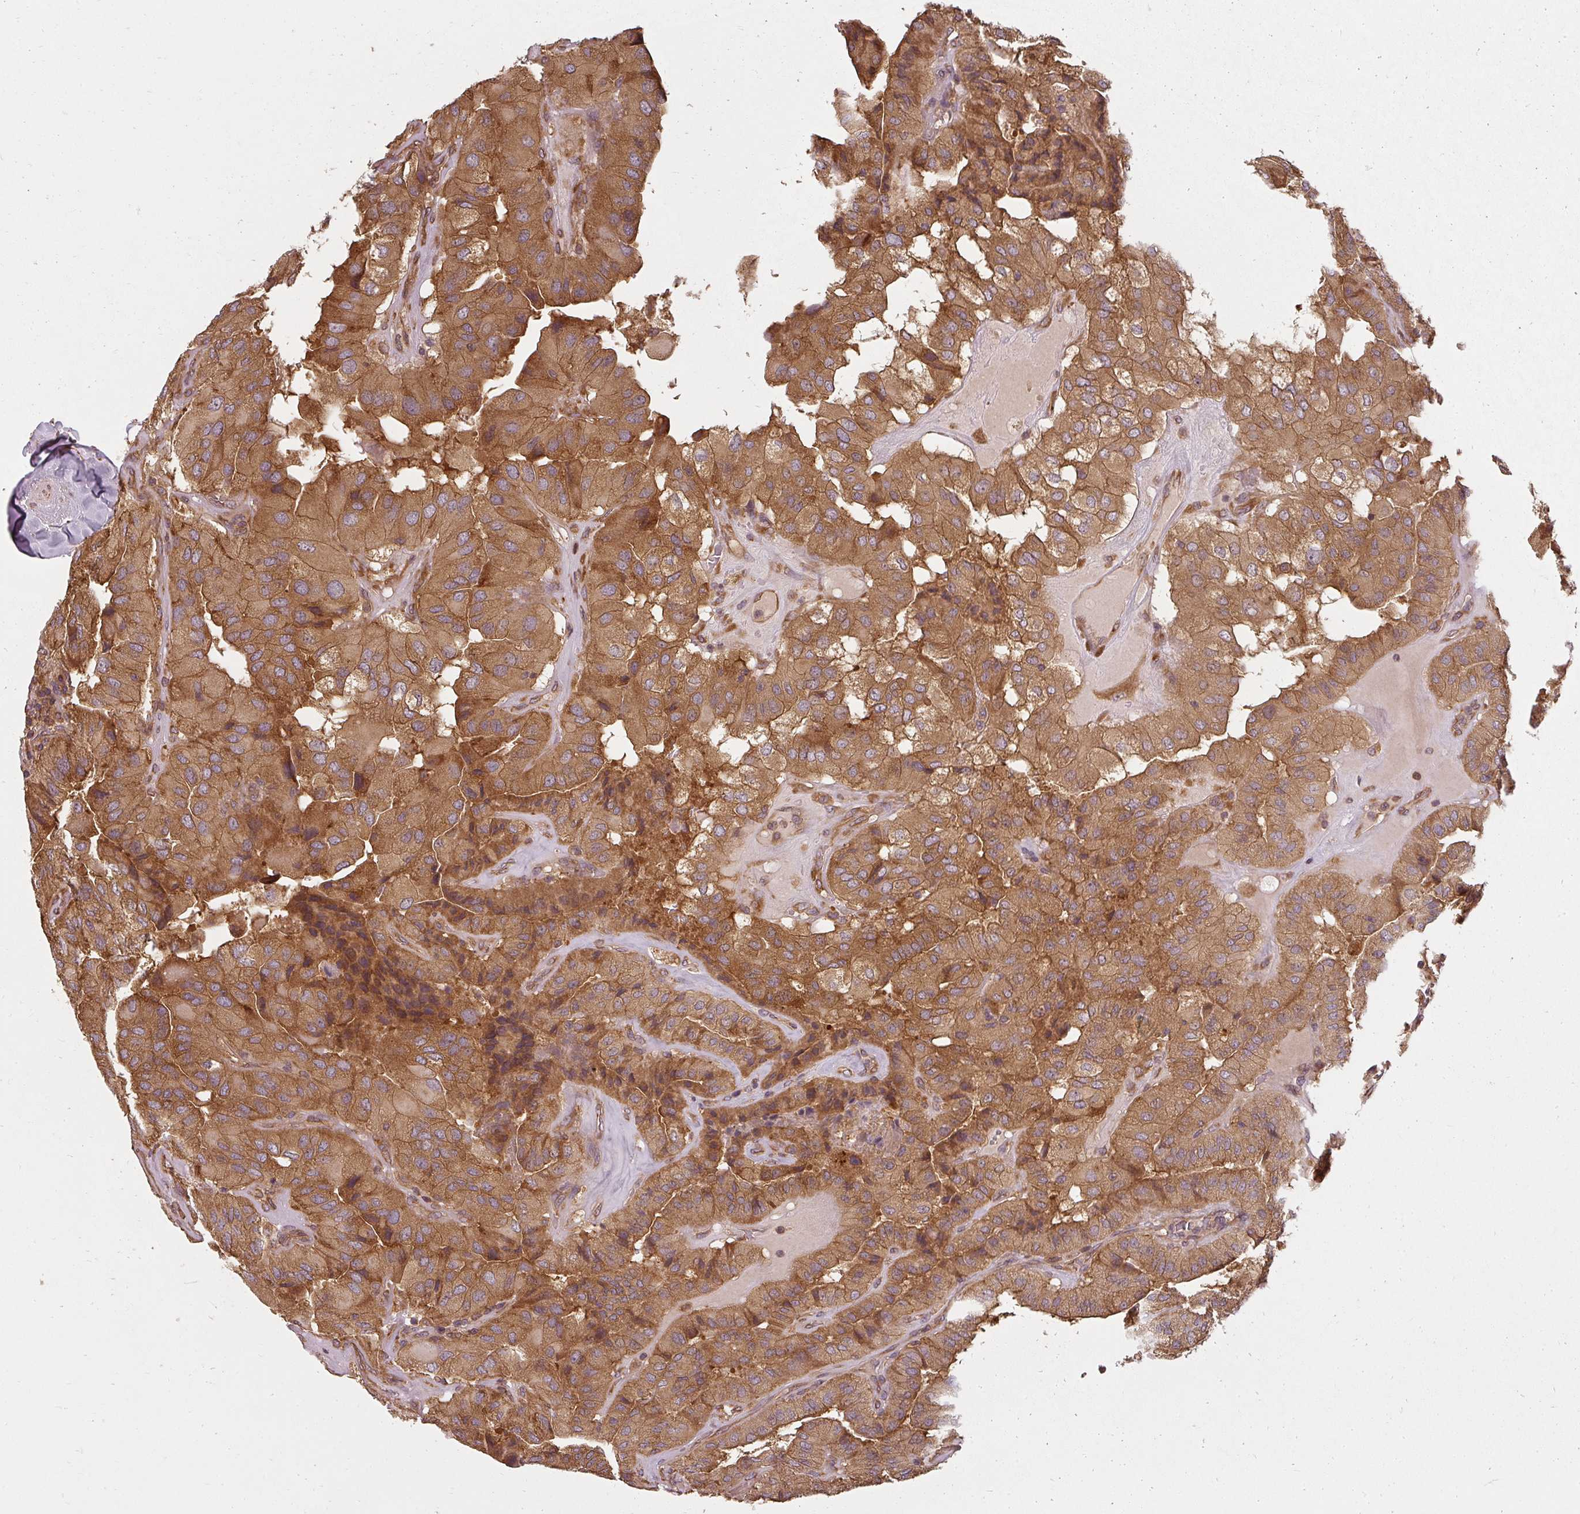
{"staining": {"intensity": "strong", "quantity": ">75%", "location": "cytoplasmic/membranous"}, "tissue": "thyroid cancer", "cell_type": "Tumor cells", "image_type": "cancer", "snomed": [{"axis": "morphology", "description": "Normal tissue, NOS"}, {"axis": "morphology", "description": "Papillary adenocarcinoma, NOS"}, {"axis": "topography", "description": "Thyroid gland"}], "caption": "Immunohistochemistry of thyroid cancer (papillary adenocarcinoma) exhibits high levels of strong cytoplasmic/membranous staining in about >75% of tumor cells.", "gene": "RPL24", "patient": {"sex": "female", "age": 59}}